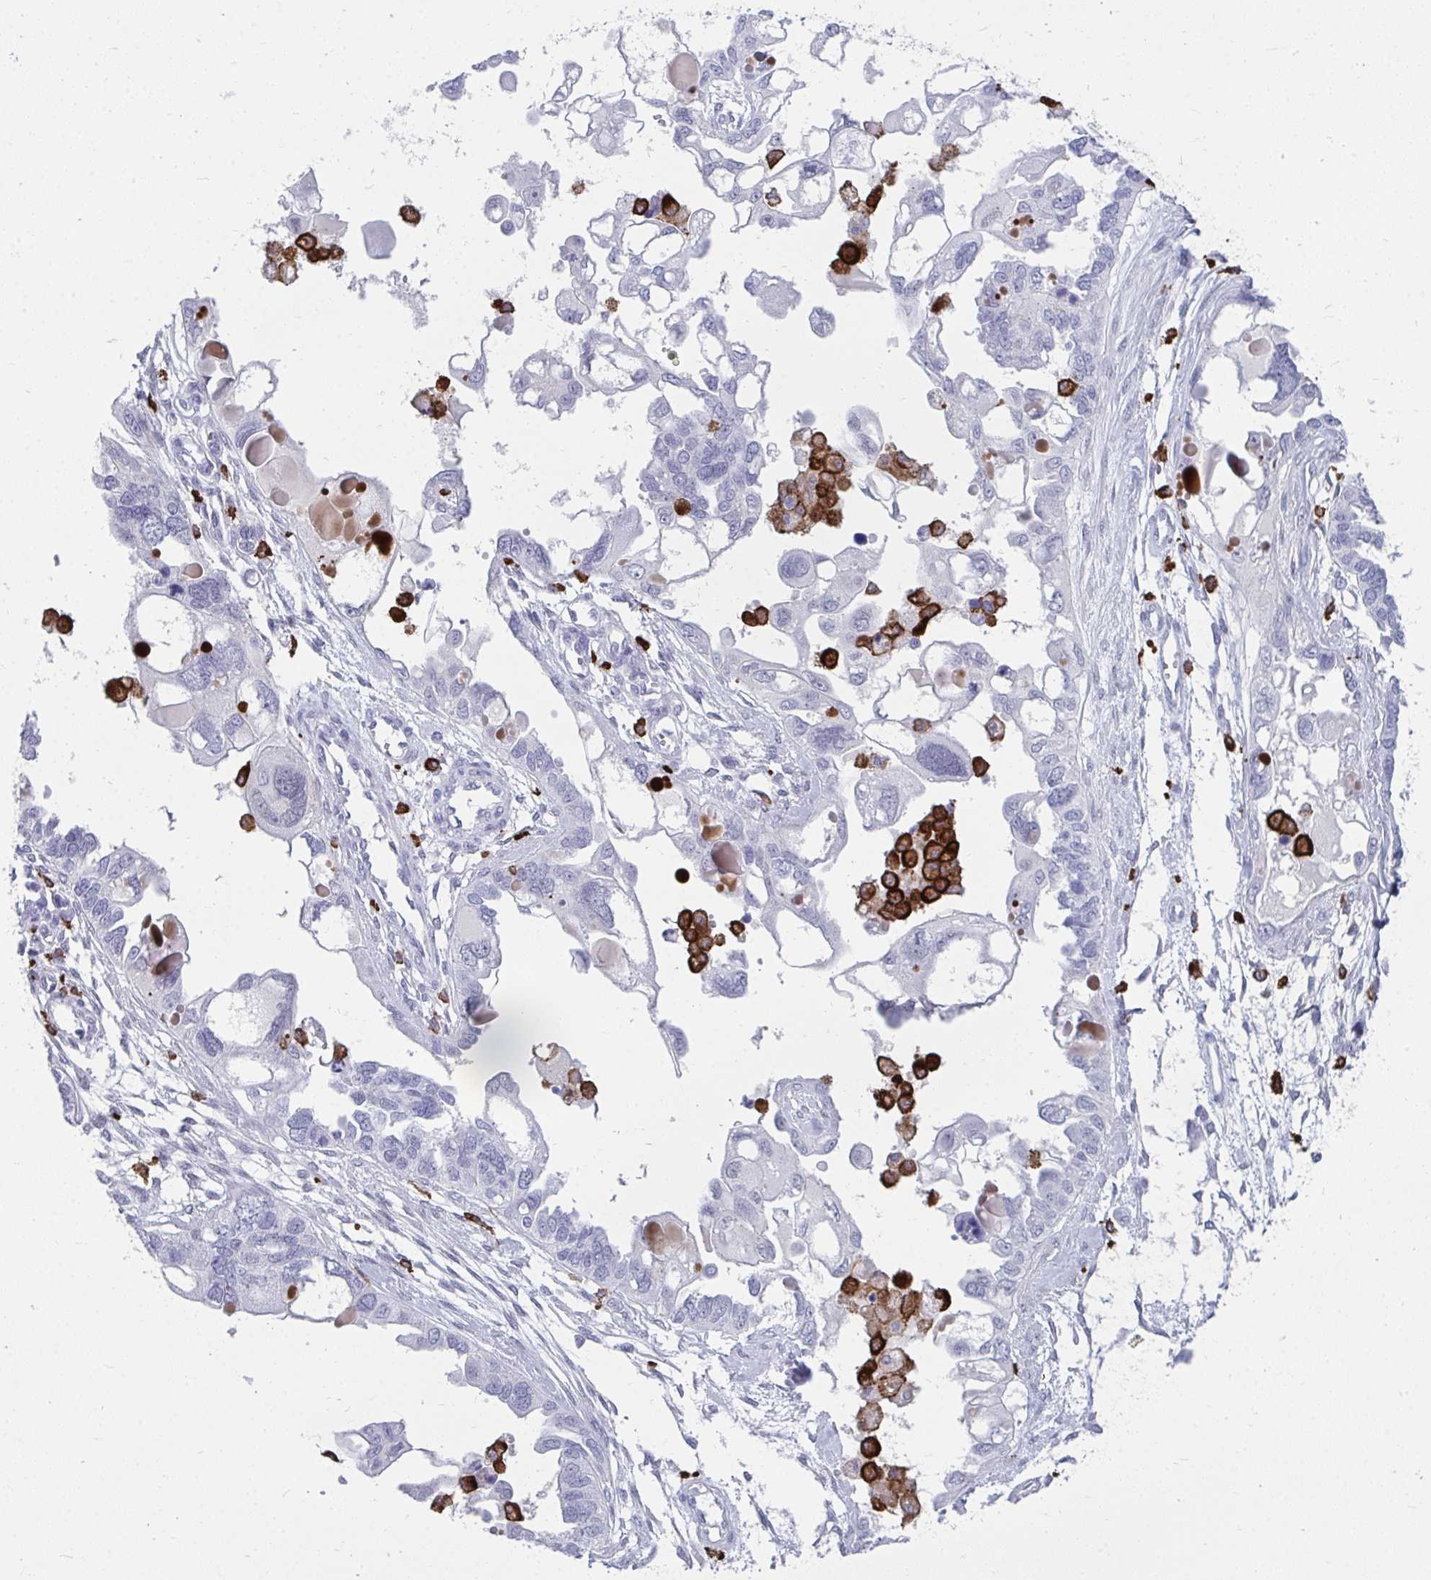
{"staining": {"intensity": "negative", "quantity": "none", "location": "none"}, "tissue": "ovarian cancer", "cell_type": "Tumor cells", "image_type": "cancer", "snomed": [{"axis": "morphology", "description": "Cystadenocarcinoma, serous, NOS"}, {"axis": "topography", "description": "Ovary"}], "caption": "The histopathology image demonstrates no staining of tumor cells in ovarian cancer (serous cystadenocarcinoma).", "gene": "CD163", "patient": {"sex": "female", "age": 51}}